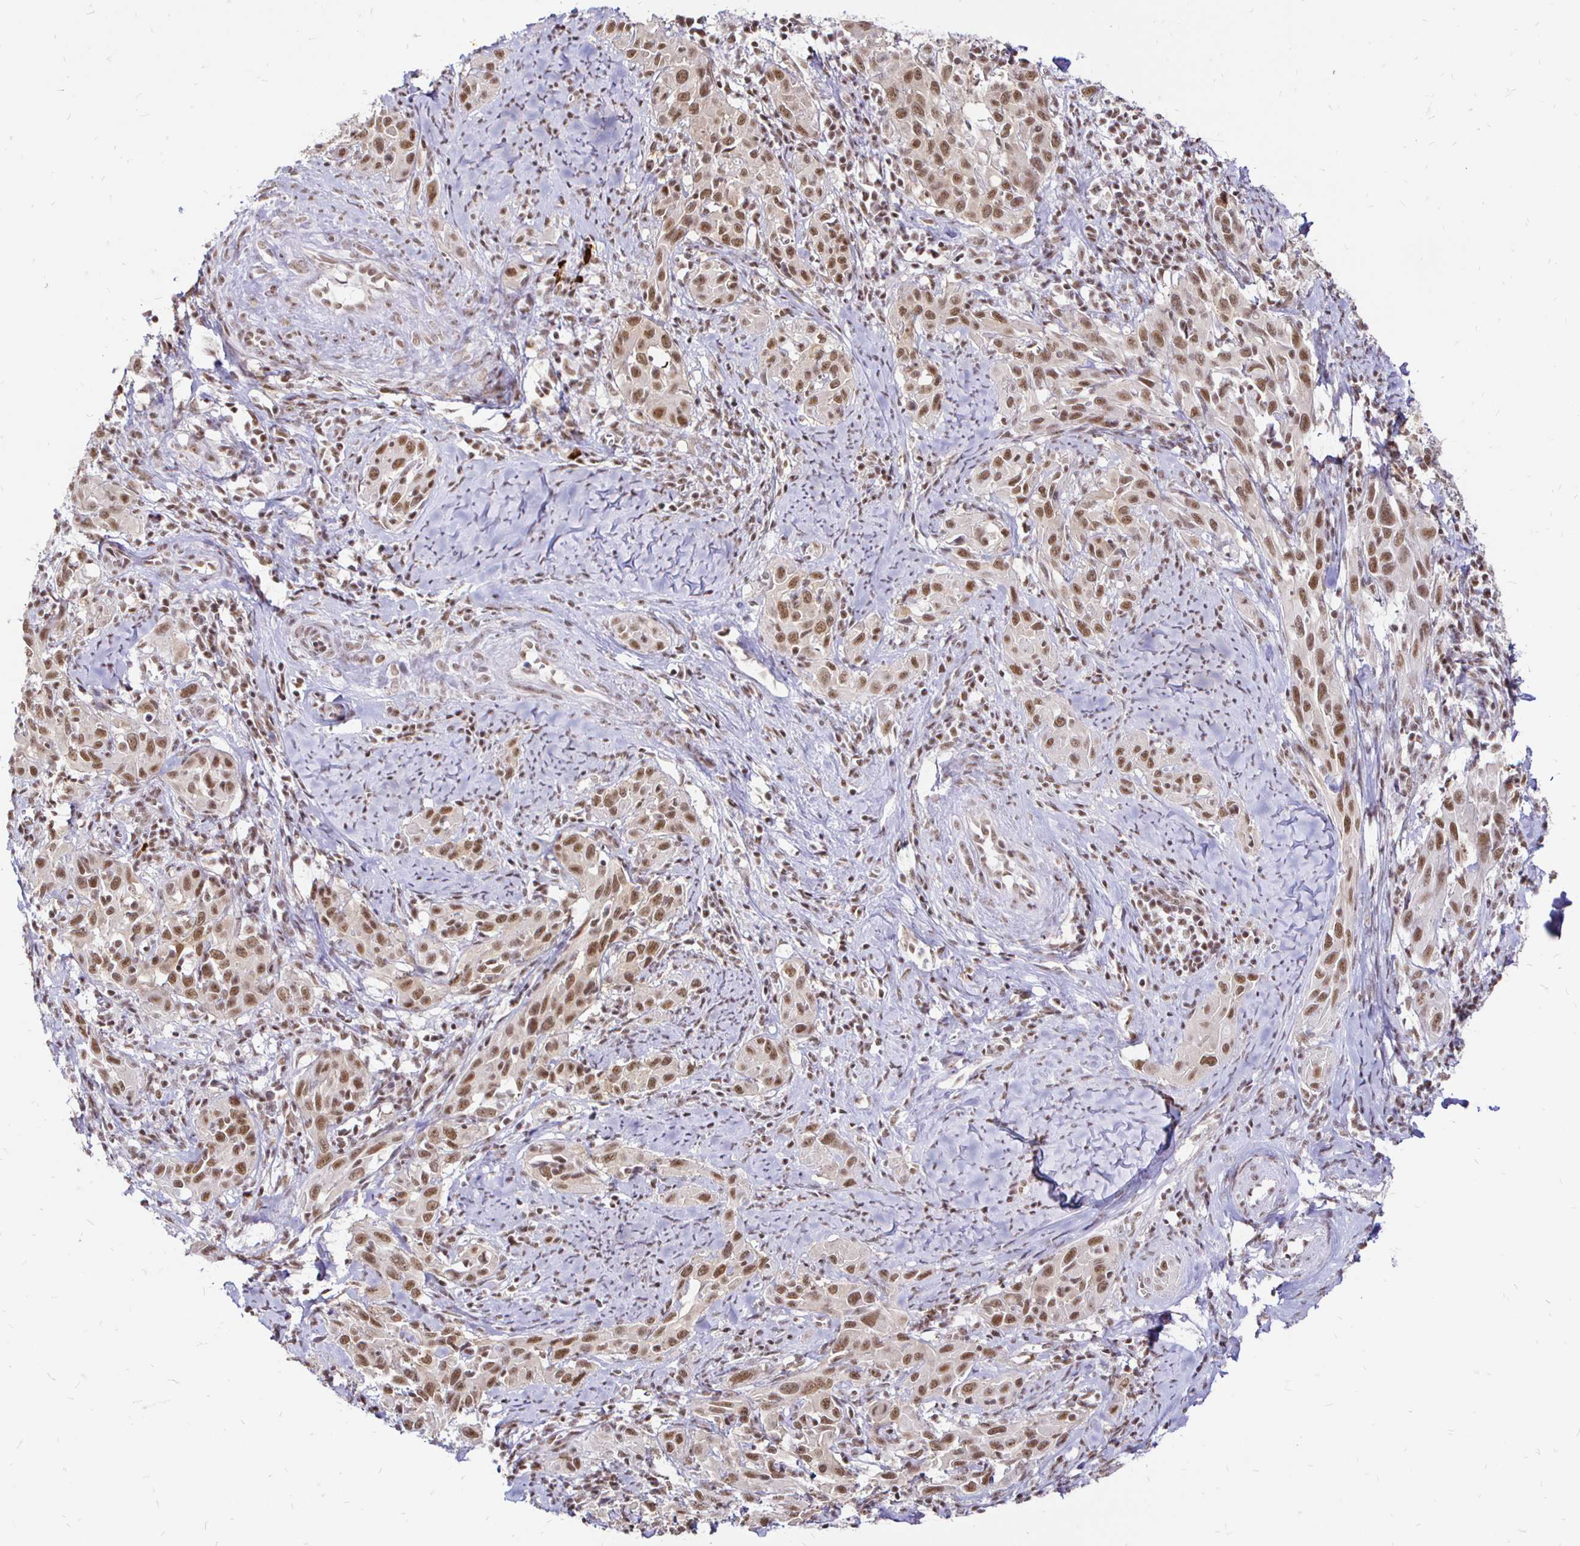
{"staining": {"intensity": "moderate", "quantity": ">75%", "location": "nuclear"}, "tissue": "cervical cancer", "cell_type": "Tumor cells", "image_type": "cancer", "snomed": [{"axis": "morphology", "description": "Squamous cell carcinoma, NOS"}, {"axis": "topography", "description": "Cervix"}], "caption": "A medium amount of moderate nuclear expression is present in approximately >75% of tumor cells in cervical cancer (squamous cell carcinoma) tissue. (IHC, brightfield microscopy, high magnification).", "gene": "SIN3A", "patient": {"sex": "female", "age": 51}}